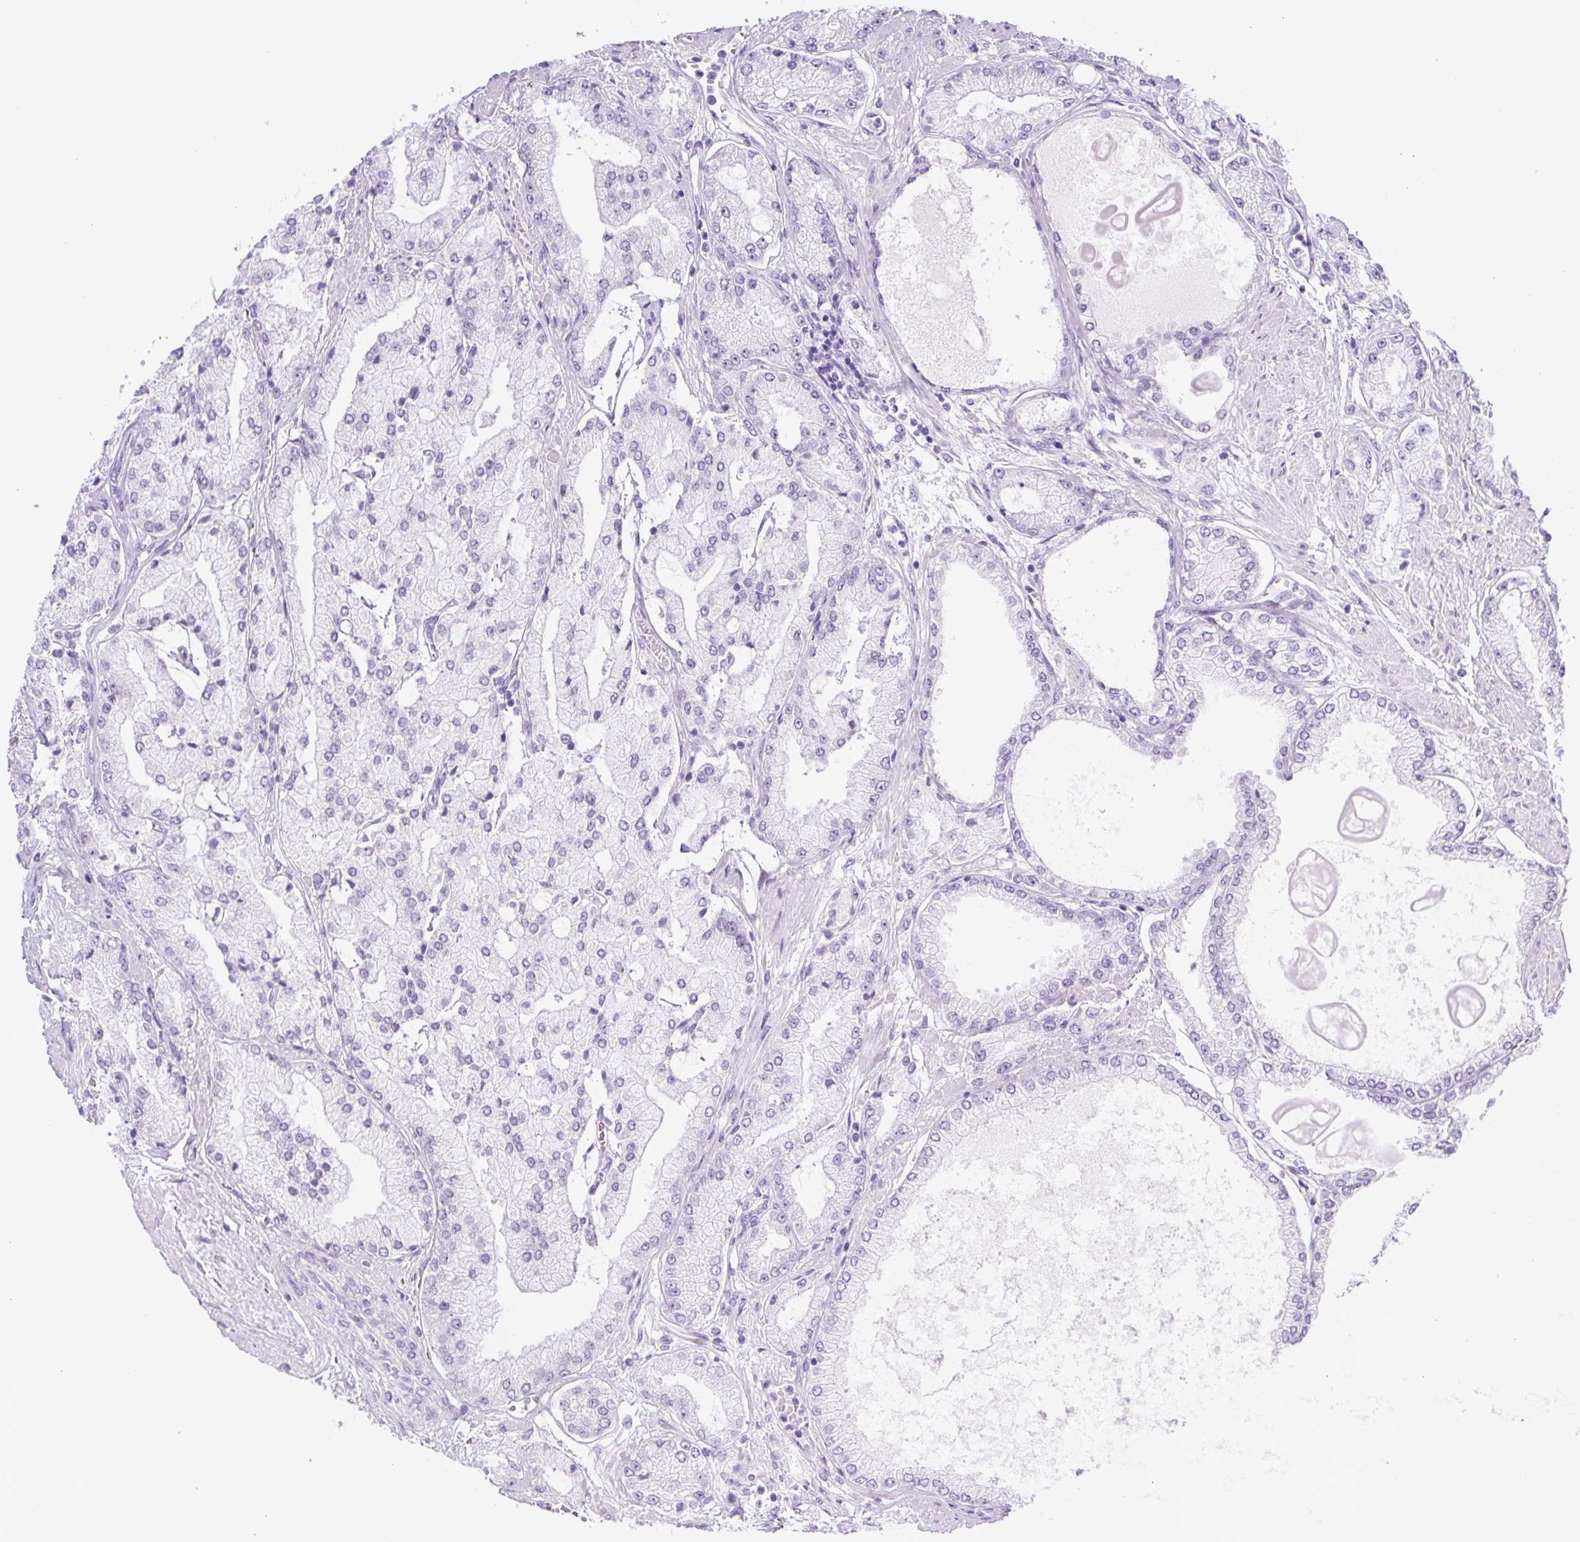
{"staining": {"intensity": "negative", "quantity": "none", "location": "none"}, "tissue": "prostate cancer", "cell_type": "Tumor cells", "image_type": "cancer", "snomed": [{"axis": "morphology", "description": "Adenocarcinoma, High grade"}, {"axis": "topography", "description": "Prostate"}], "caption": "Protein analysis of prostate cancer shows no significant staining in tumor cells.", "gene": "SPACA5B", "patient": {"sex": "male", "age": 68}}